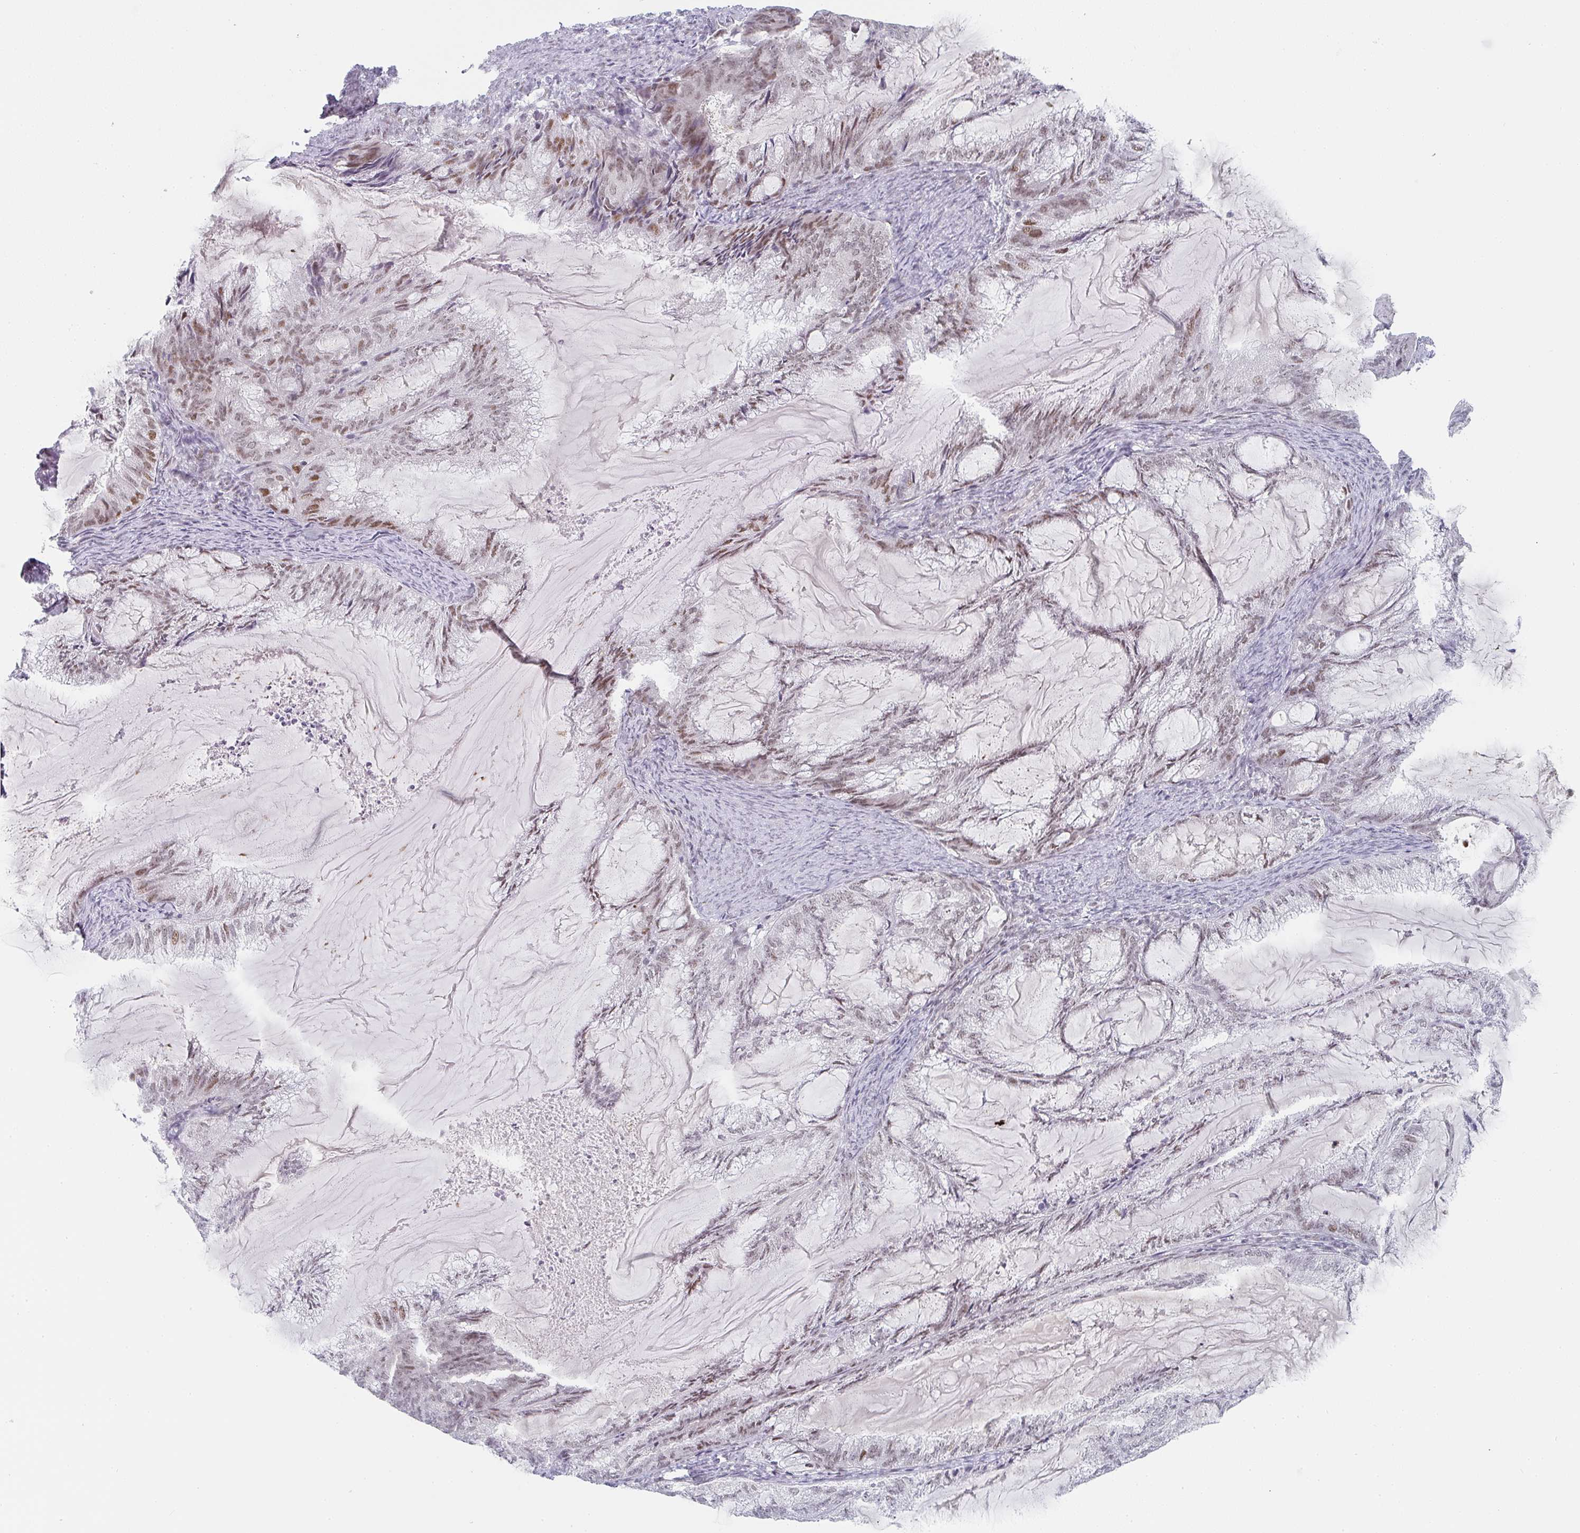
{"staining": {"intensity": "weak", "quantity": "25%-75%", "location": "nuclear"}, "tissue": "endometrial cancer", "cell_type": "Tumor cells", "image_type": "cancer", "snomed": [{"axis": "morphology", "description": "Adenocarcinoma, NOS"}, {"axis": "topography", "description": "Endometrium"}], "caption": "The histopathology image shows immunohistochemical staining of adenocarcinoma (endometrial). There is weak nuclear staining is seen in approximately 25%-75% of tumor cells.", "gene": "LIN54", "patient": {"sex": "female", "age": 86}}